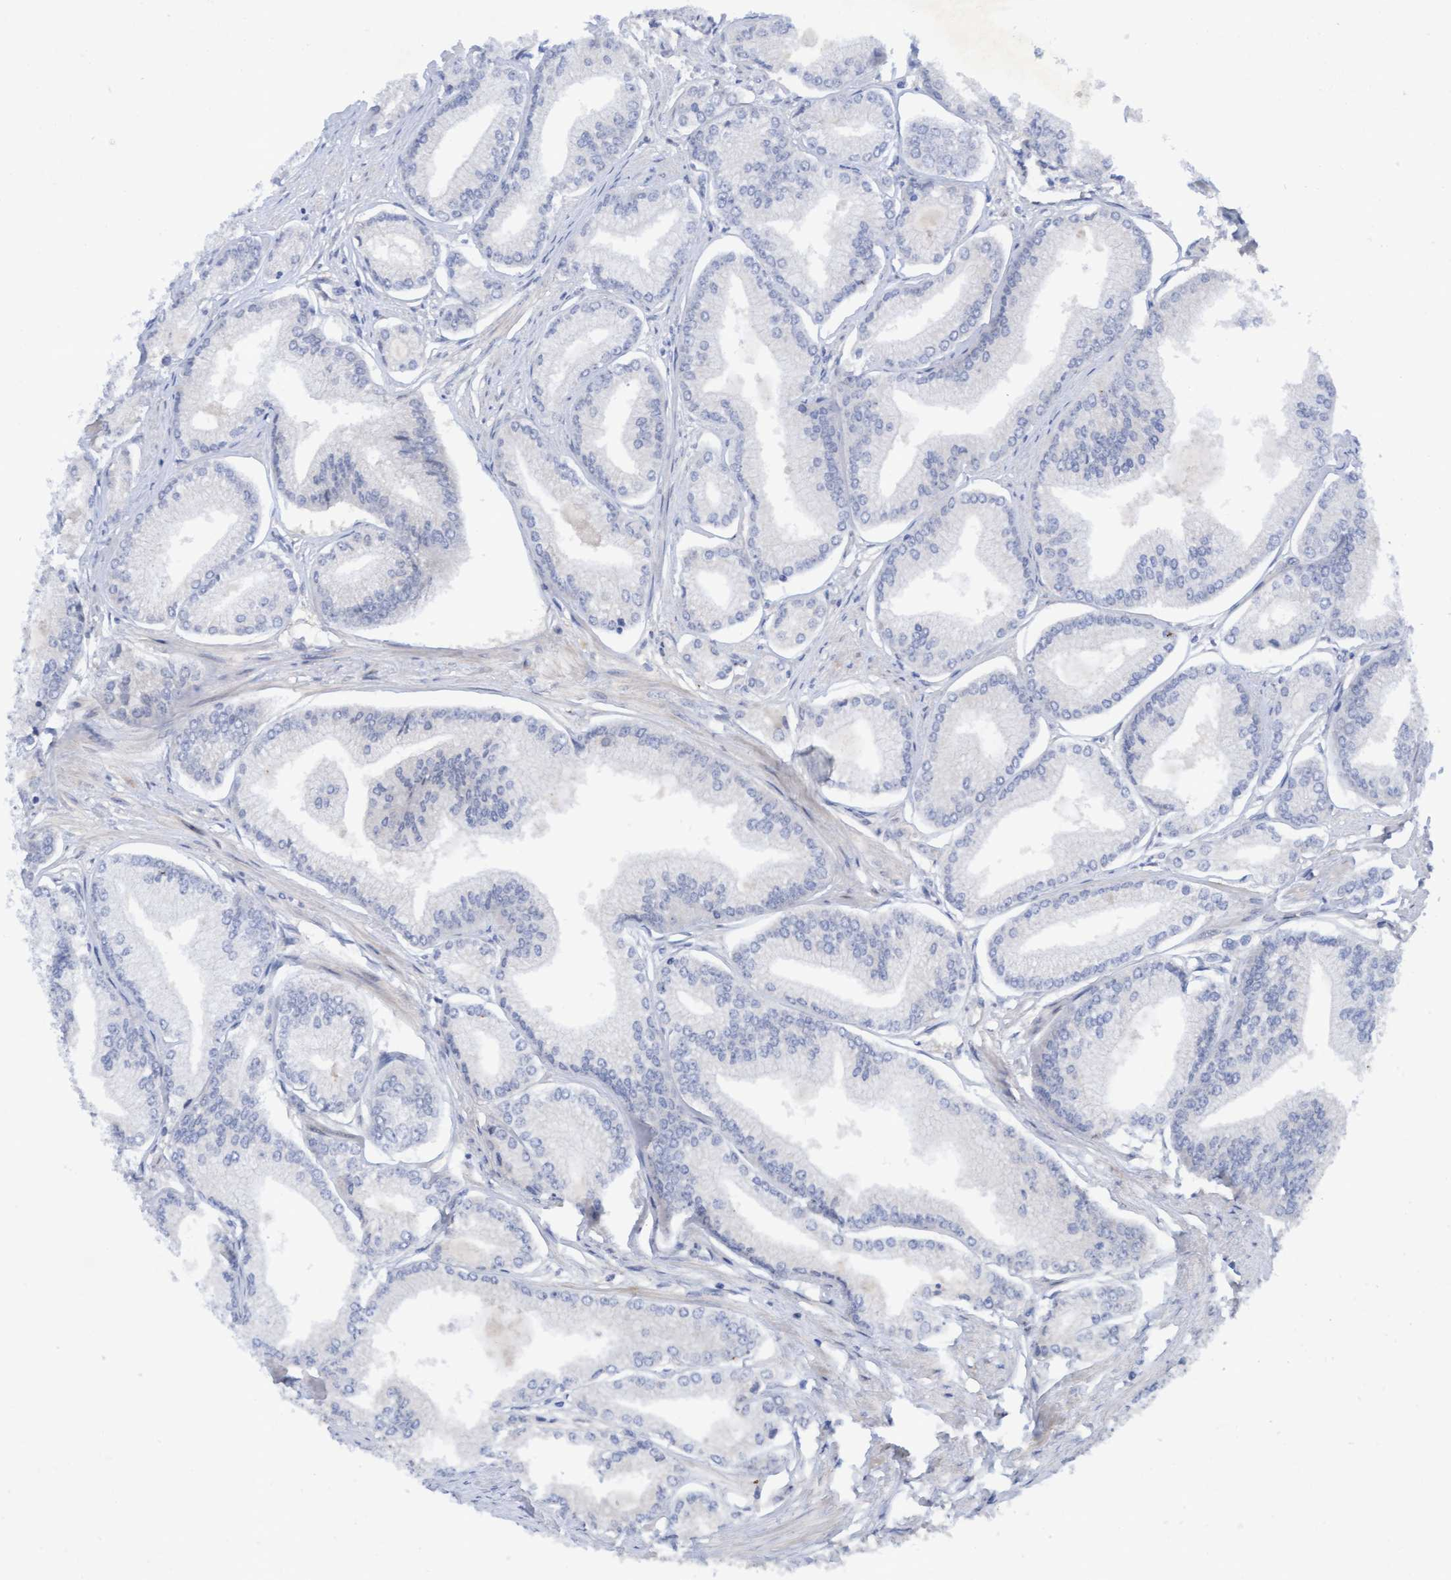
{"staining": {"intensity": "negative", "quantity": "none", "location": "none"}, "tissue": "prostate cancer", "cell_type": "Tumor cells", "image_type": "cancer", "snomed": [{"axis": "morphology", "description": "Adenocarcinoma, Low grade"}, {"axis": "topography", "description": "Prostate"}], "caption": "There is no significant positivity in tumor cells of prostate cancer.", "gene": "PLCD1", "patient": {"sex": "male", "age": 52}}